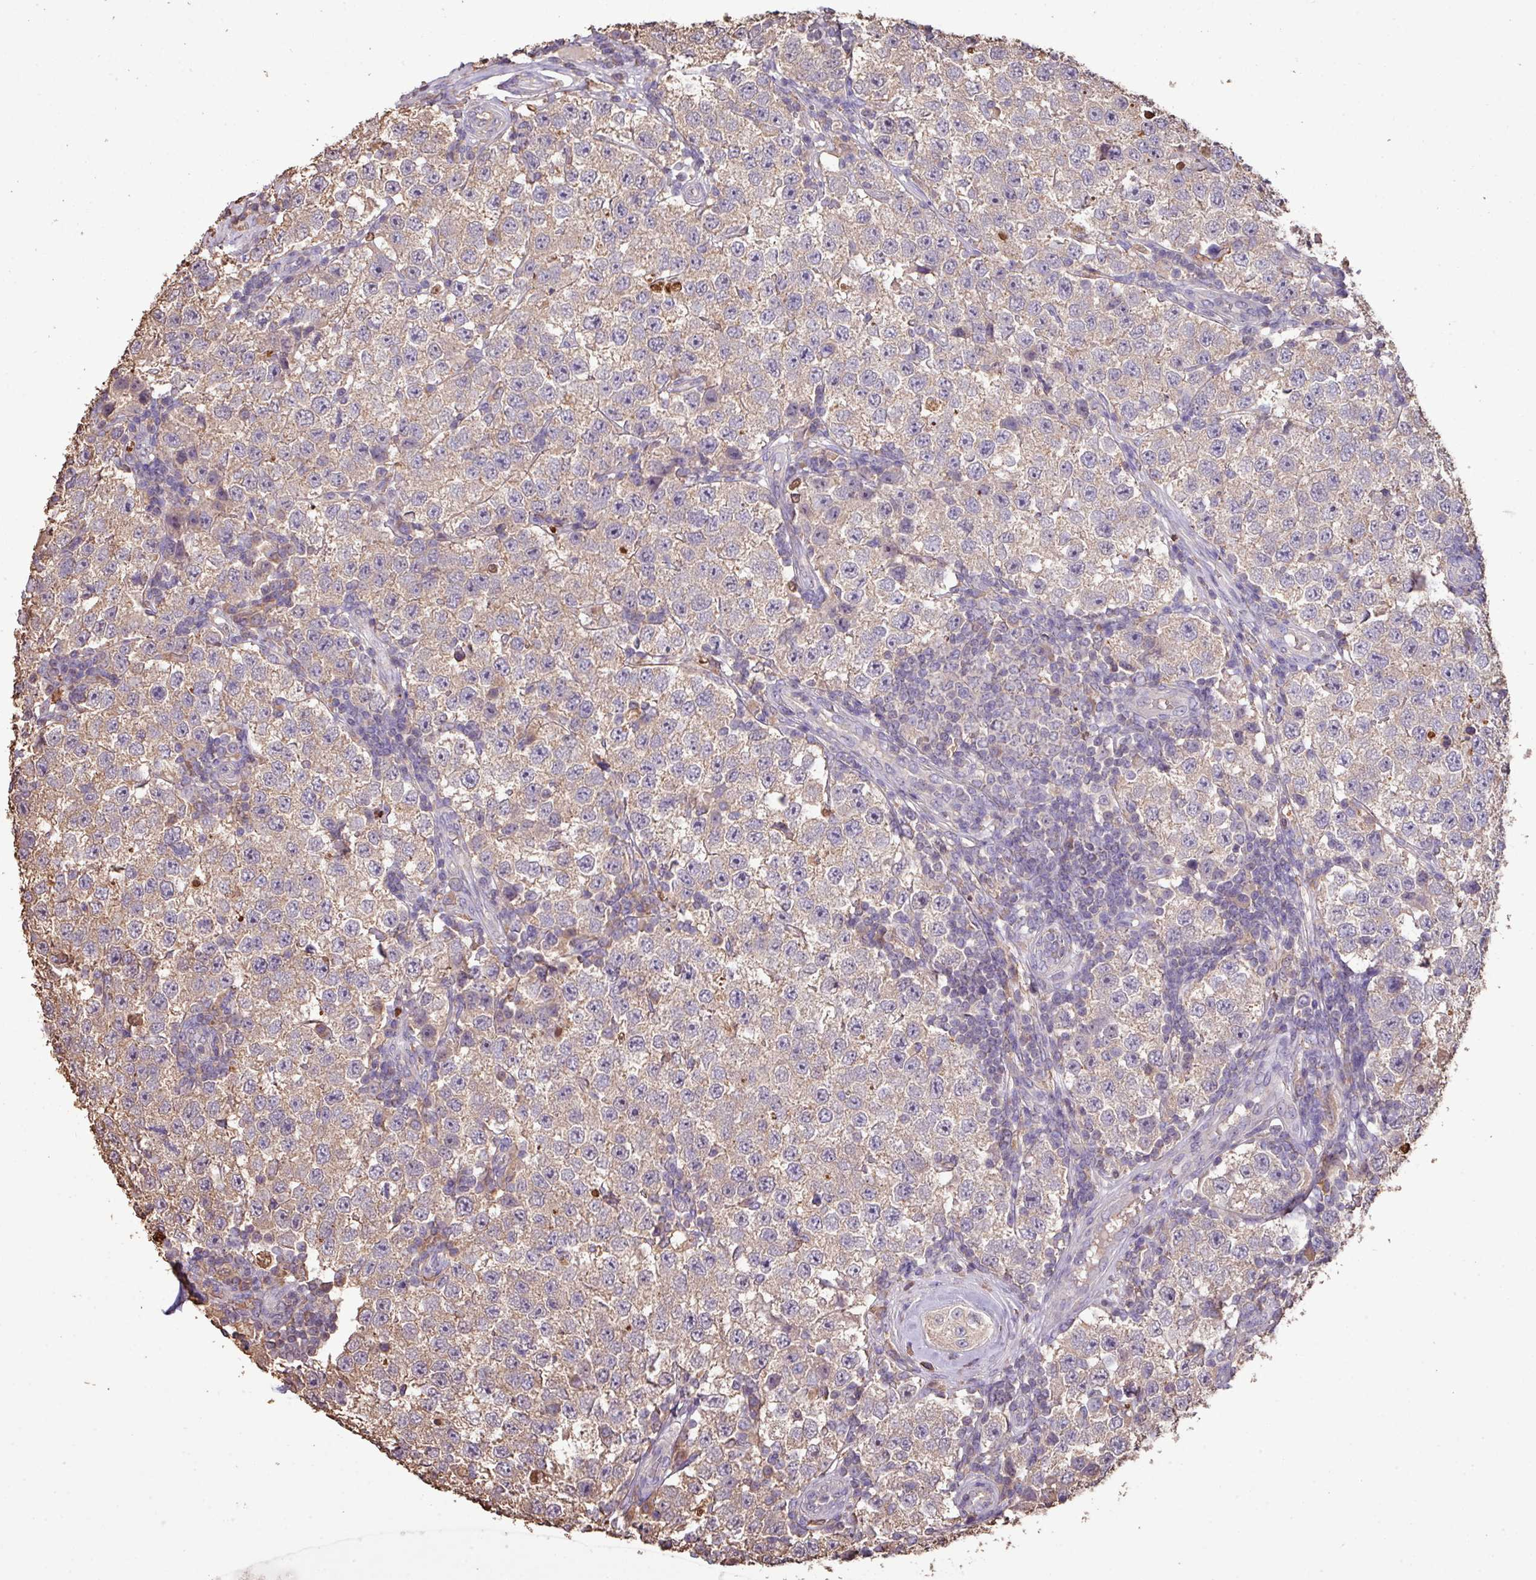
{"staining": {"intensity": "weak", "quantity": "25%-75%", "location": "cytoplasmic/membranous"}, "tissue": "testis cancer", "cell_type": "Tumor cells", "image_type": "cancer", "snomed": [{"axis": "morphology", "description": "Seminoma, NOS"}, {"axis": "topography", "description": "Testis"}], "caption": "Immunohistochemistry staining of testis cancer, which demonstrates low levels of weak cytoplasmic/membranous positivity in approximately 25%-75% of tumor cells indicating weak cytoplasmic/membranous protein staining. The staining was performed using DAB (3,3'-diaminobenzidine) (brown) for protein detection and nuclei were counterstained in hematoxylin (blue).", "gene": "CAMK2B", "patient": {"sex": "male", "age": 34}}